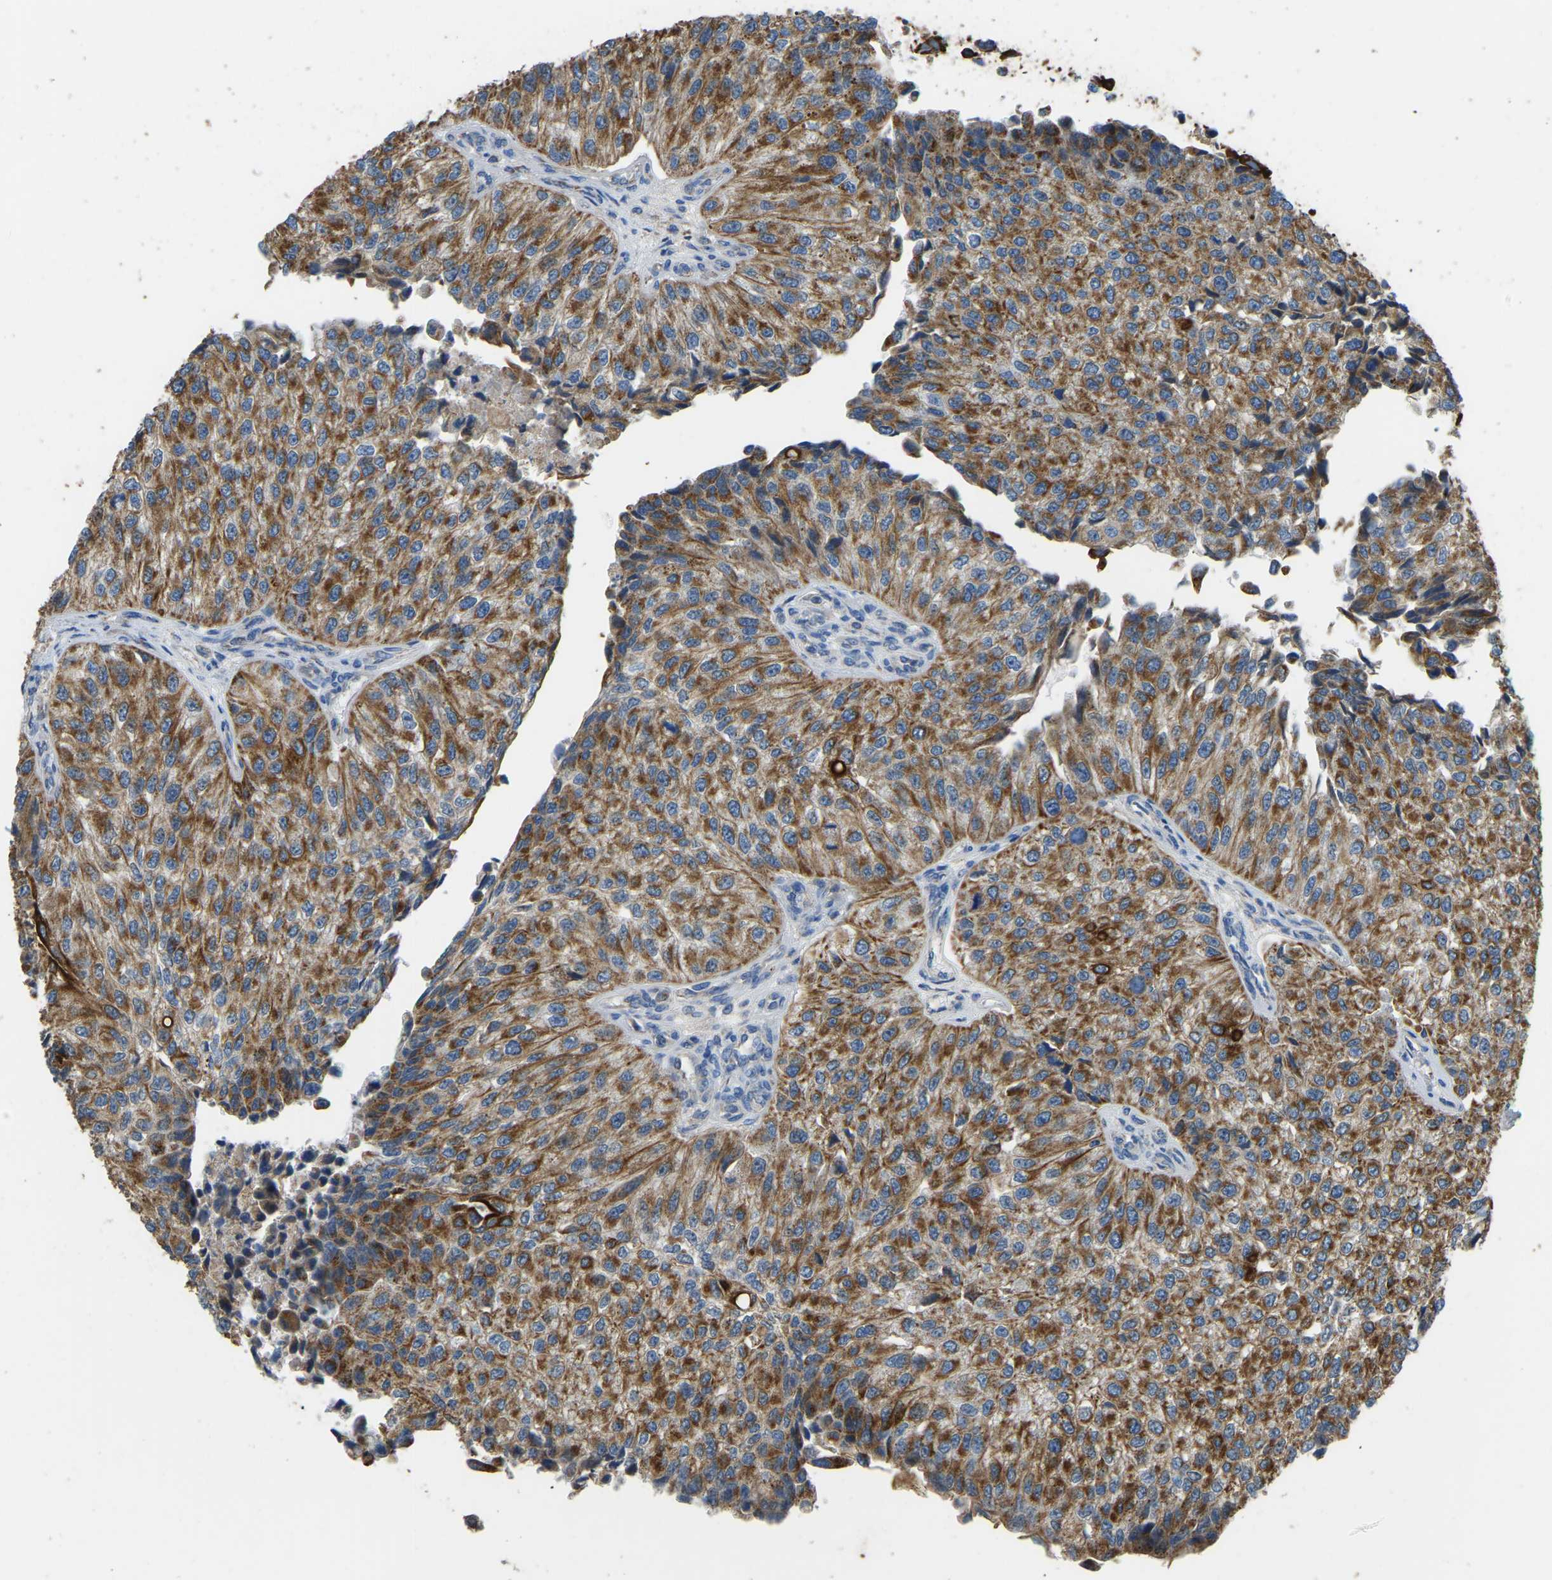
{"staining": {"intensity": "strong", "quantity": ">75%", "location": "cytoplasmic/membranous"}, "tissue": "urothelial cancer", "cell_type": "Tumor cells", "image_type": "cancer", "snomed": [{"axis": "morphology", "description": "Urothelial carcinoma, High grade"}, {"axis": "topography", "description": "Kidney"}, {"axis": "topography", "description": "Urinary bladder"}], "caption": "Immunohistochemistry image of human high-grade urothelial carcinoma stained for a protein (brown), which displays high levels of strong cytoplasmic/membranous staining in approximately >75% of tumor cells.", "gene": "ZNF200", "patient": {"sex": "male", "age": 77}}